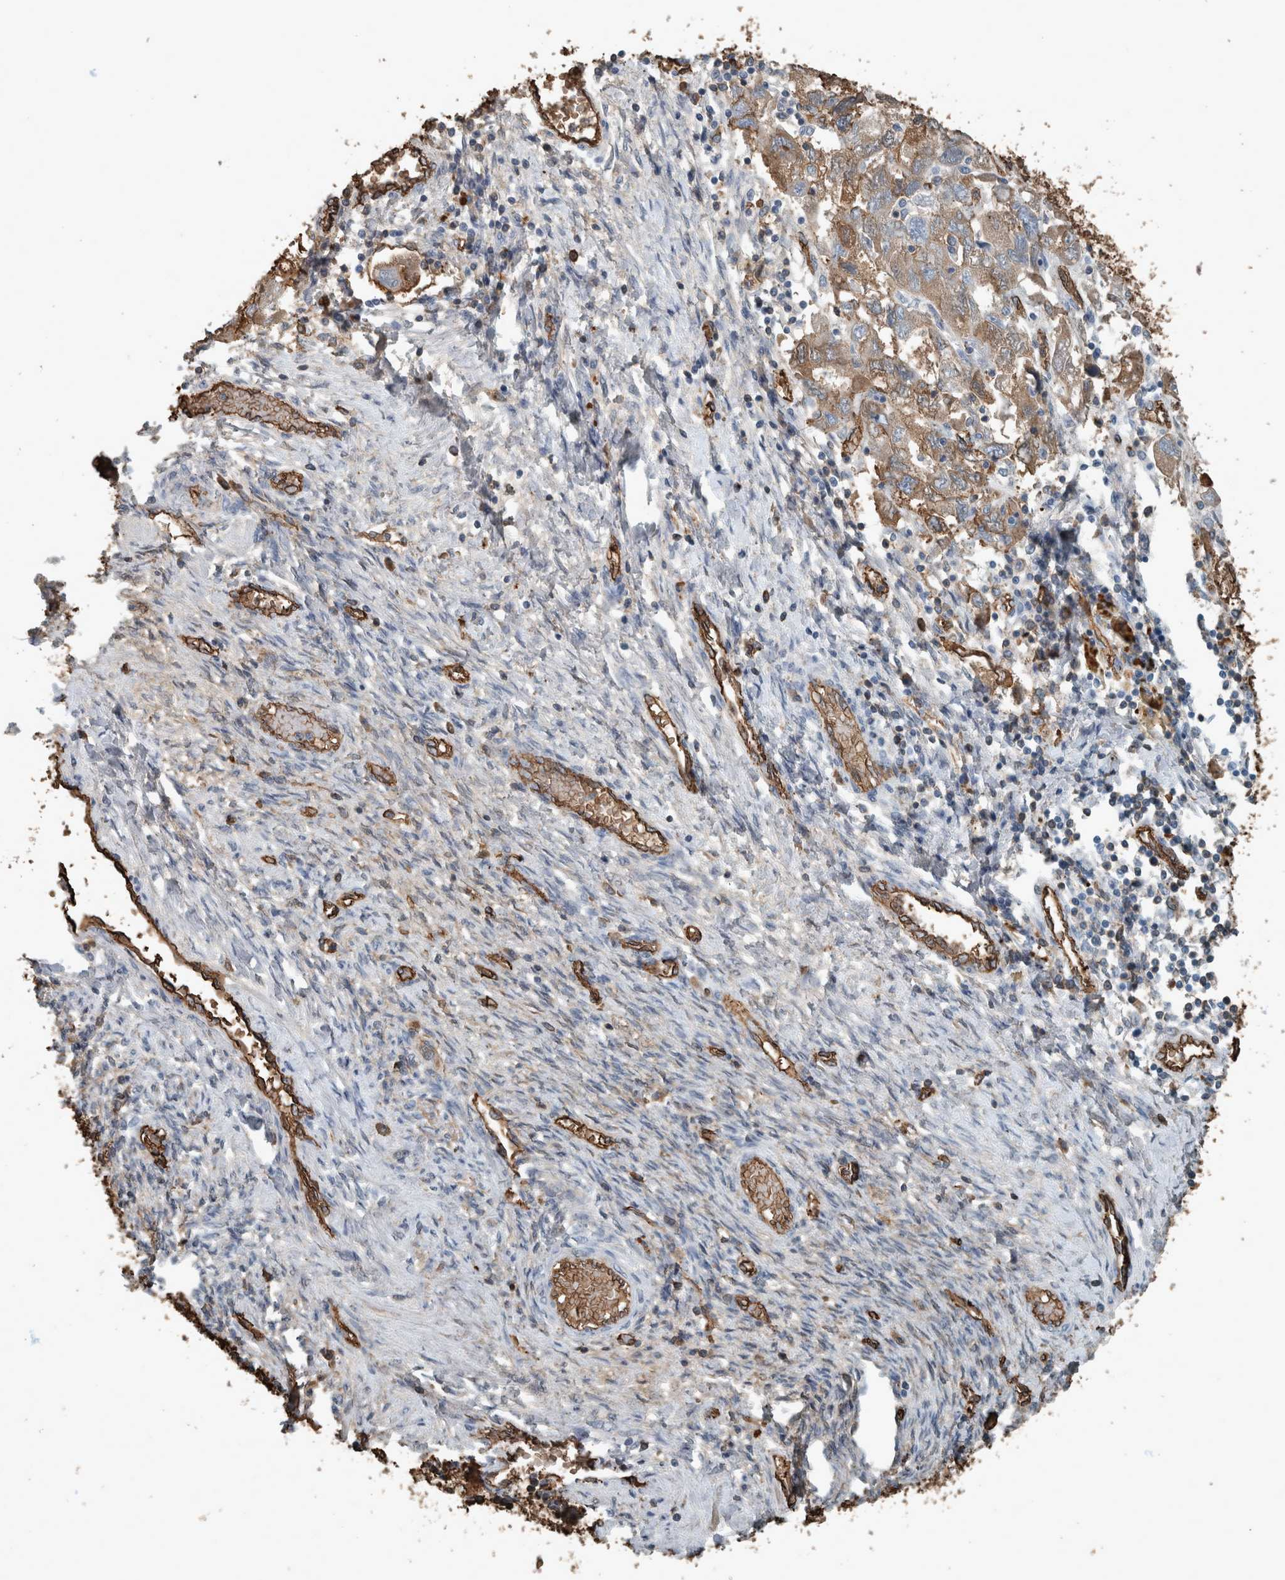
{"staining": {"intensity": "weak", "quantity": ">75%", "location": "cytoplasmic/membranous"}, "tissue": "ovarian cancer", "cell_type": "Tumor cells", "image_type": "cancer", "snomed": [{"axis": "morphology", "description": "Carcinoma, NOS"}, {"axis": "morphology", "description": "Cystadenocarcinoma, serous, NOS"}, {"axis": "topography", "description": "Ovary"}], "caption": "IHC (DAB (3,3'-diaminobenzidine)) staining of ovarian carcinoma demonstrates weak cytoplasmic/membranous protein expression in about >75% of tumor cells. The staining was performed using DAB (3,3'-diaminobenzidine) to visualize the protein expression in brown, while the nuclei were stained in blue with hematoxylin (Magnification: 20x).", "gene": "LBP", "patient": {"sex": "female", "age": 69}}